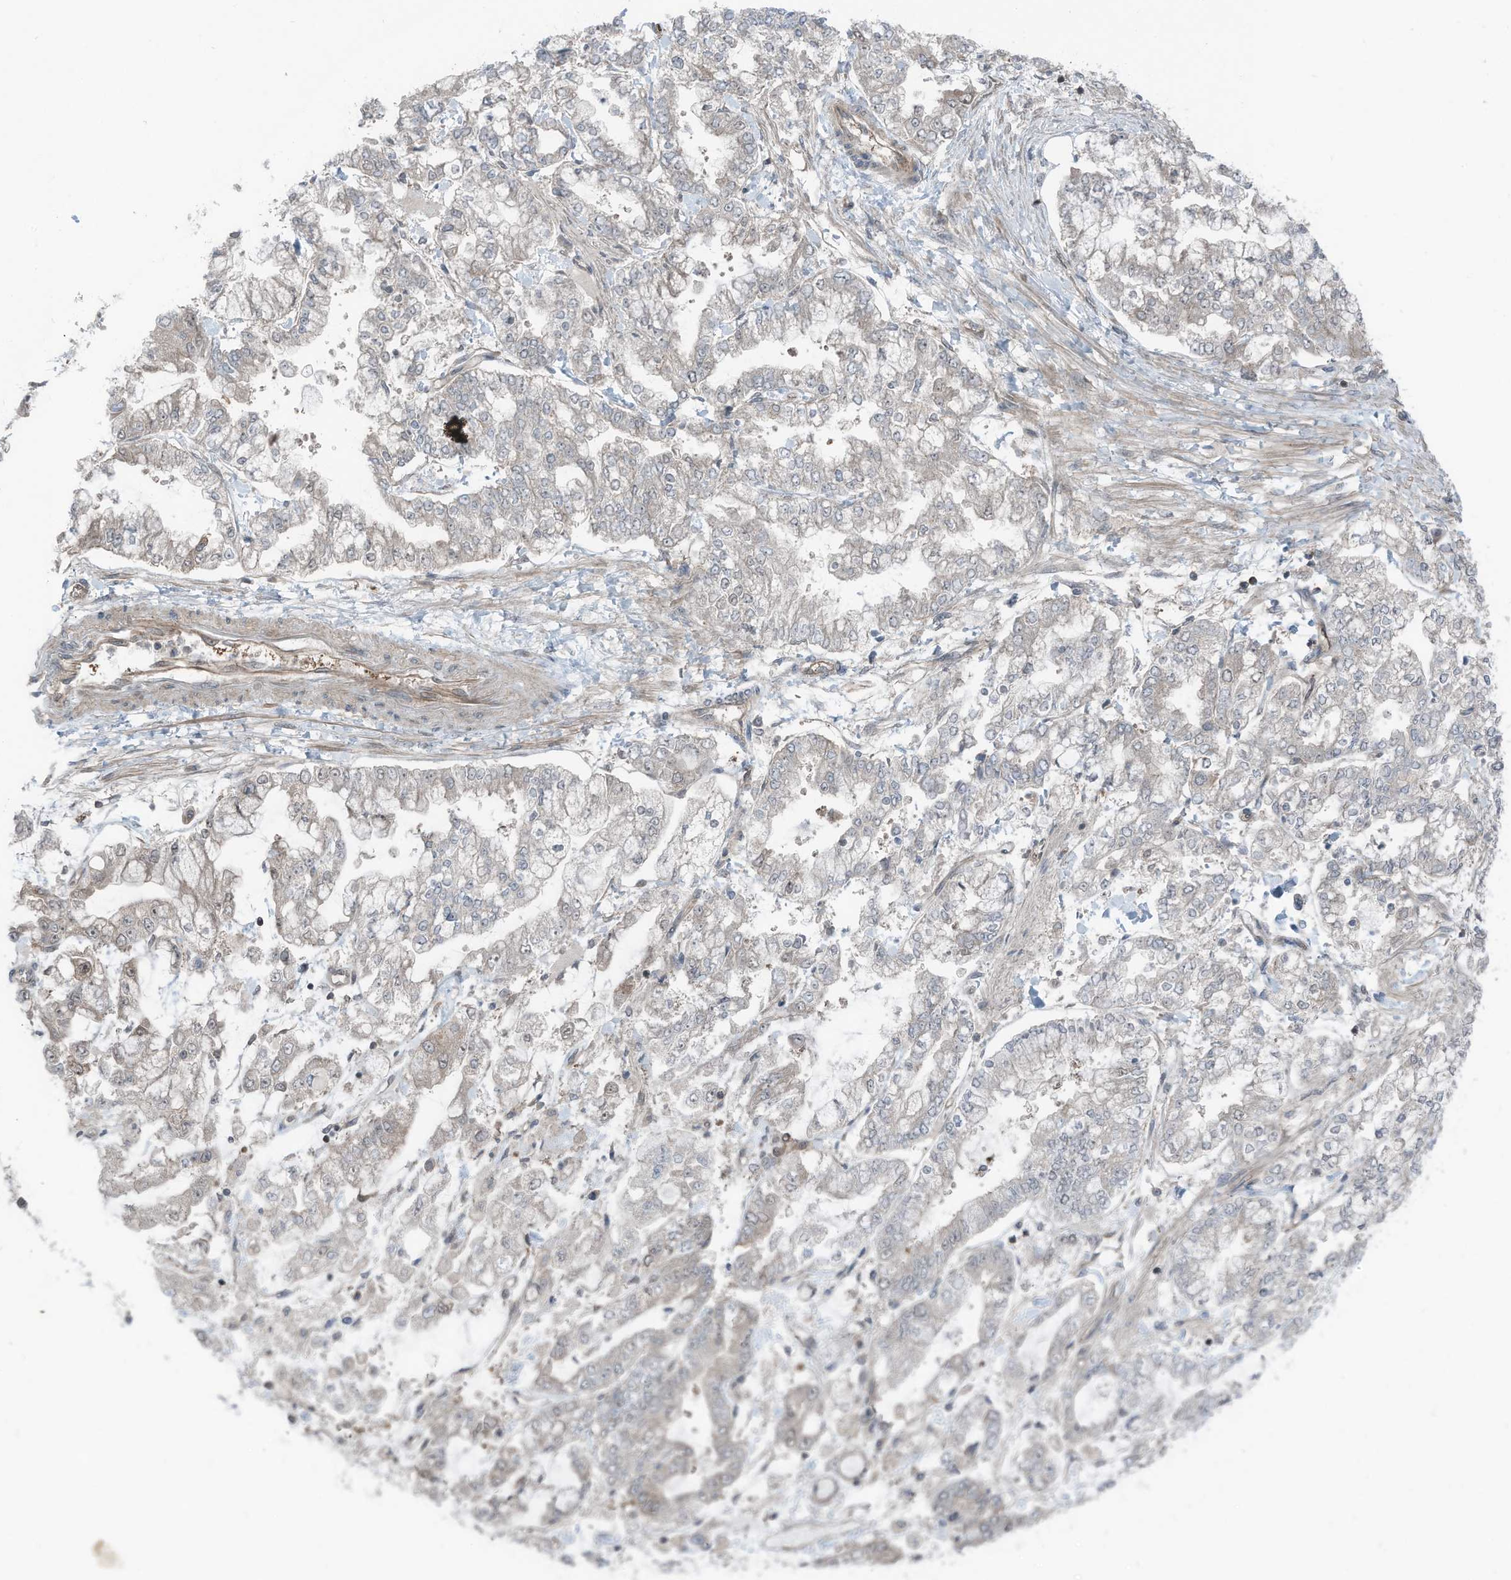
{"staining": {"intensity": "weak", "quantity": "<25%", "location": "cytoplasmic/membranous"}, "tissue": "stomach cancer", "cell_type": "Tumor cells", "image_type": "cancer", "snomed": [{"axis": "morphology", "description": "Normal tissue, NOS"}, {"axis": "morphology", "description": "Adenocarcinoma, NOS"}, {"axis": "topography", "description": "Stomach, upper"}, {"axis": "topography", "description": "Stomach"}], "caption": "A high-resolution photomicrograph shows IHC staining of stomach cancer, which exhibits no significant staining in tumor cells.", "gene": "TXNDC9", "patient": {"sex": "male", "age": 76}}